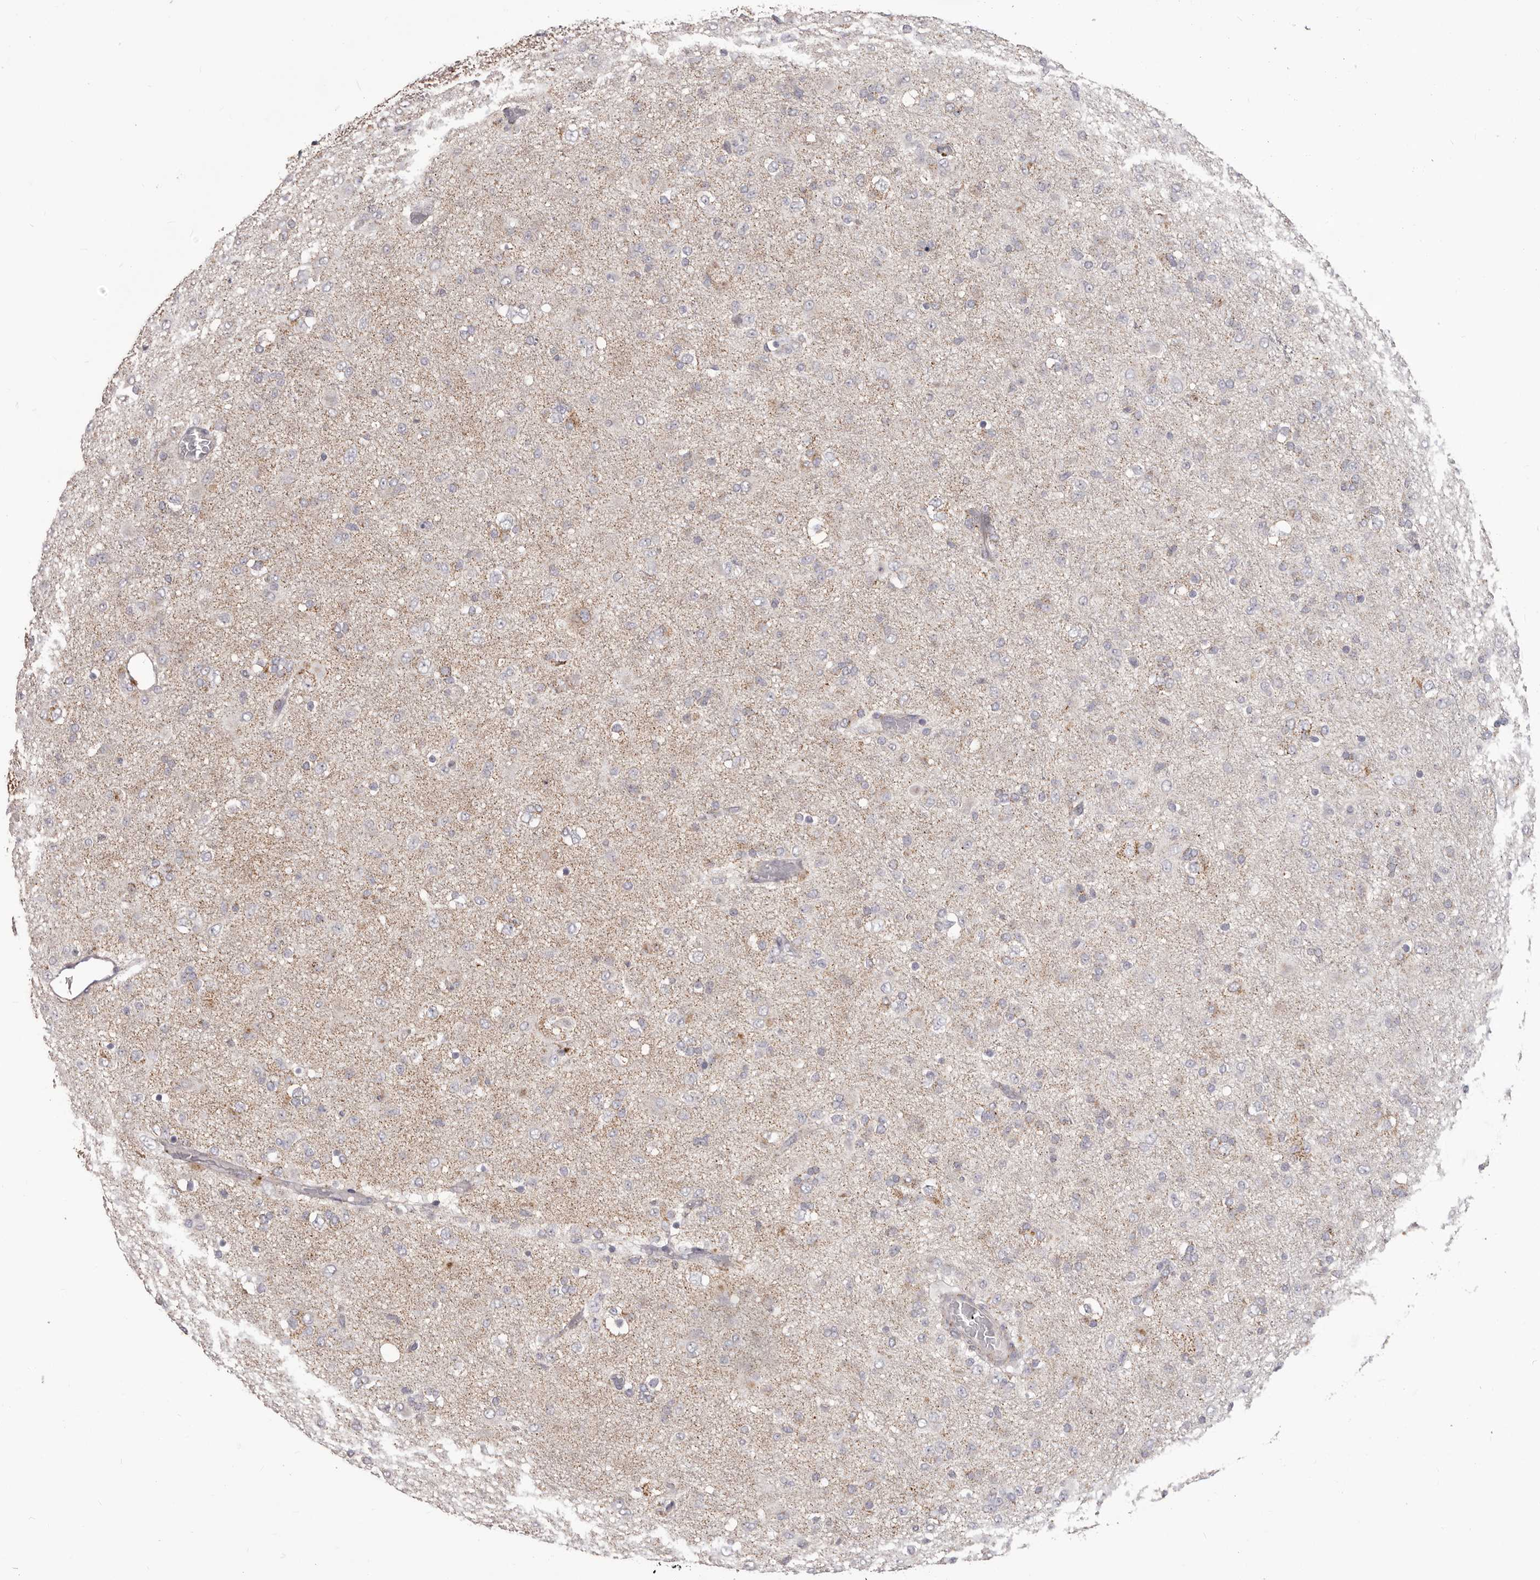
{"staining": {"intensity": "weak", "quantity": "25%-75%", "location": "cytoplasmic/membranous"}, "tissue": "glioma", "cell_type": "Tumor cells", "image_type": "cancer", "snomed": [{"axis": "morphology", "description": "Glioma, malignant, Low grade"}, {"axis": "topography", "description": "Brain"}], "caption": "DAB immunohistochemical staining of glioma reveals weak cytoplasmic/membranous protein expression in approximately 25%-75% of tumor cells.", "gene": "PRMT2", "patient": {"sex": "male", "age": 65}}